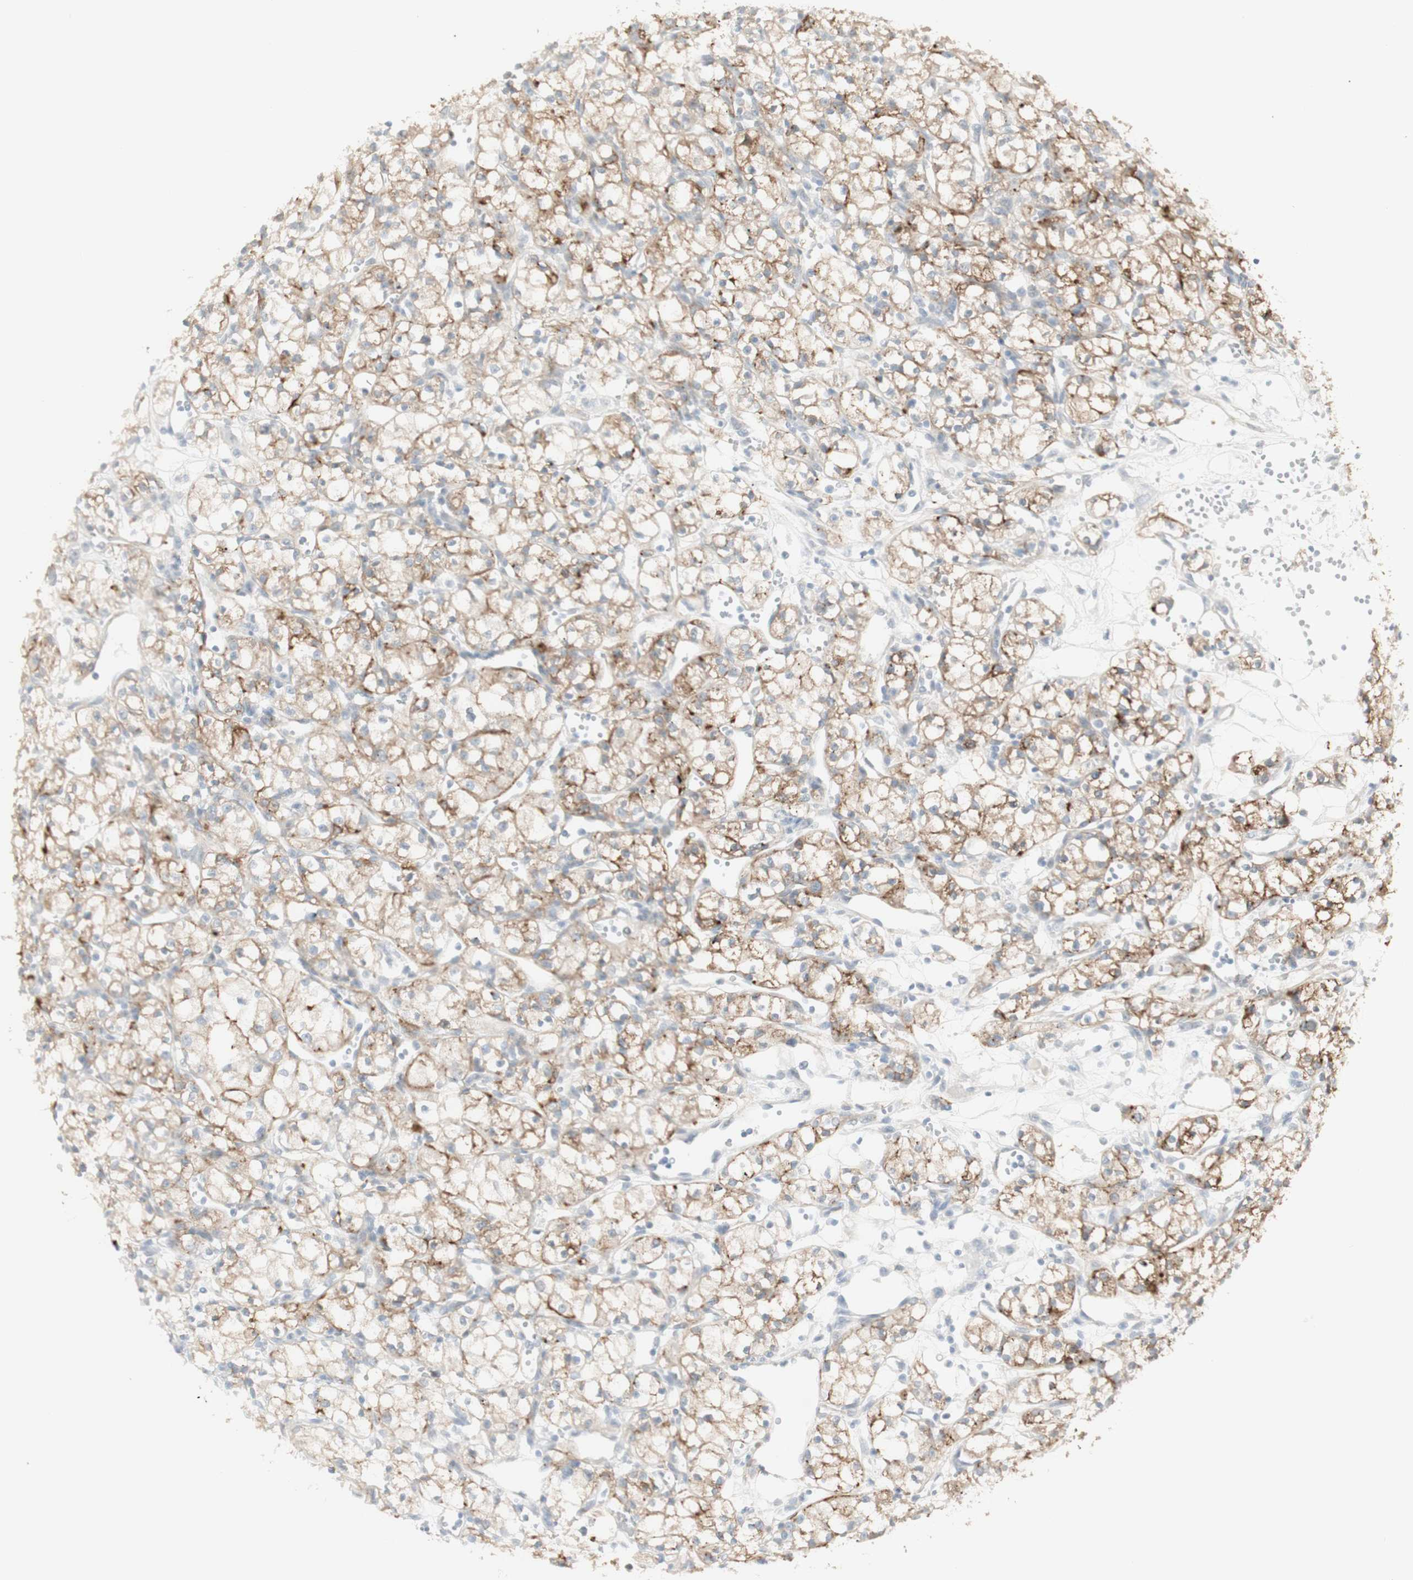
{"staining": {"intensity": "moderate", "quantity": ">75%", "location": "cytoplasmic/membranous"}, "tissue": "renal cancer", "cell_type": "Tumor cells", "image_type": "cancer", "snomed": [{"axis": "morphology", "description": "Normal tissue, NOS"}, {"axis": "morphology", "description": "Adenocarcinoma, NOS"}, {"axis": "topography", "description": "Kidney"}], "caption": "Tumor cells show moderate cytoplasmic/membranous expression in about >75% of cells in renal cancer.", "gene": "NDST4", "patient": {"sex": "male", "age": 59}}